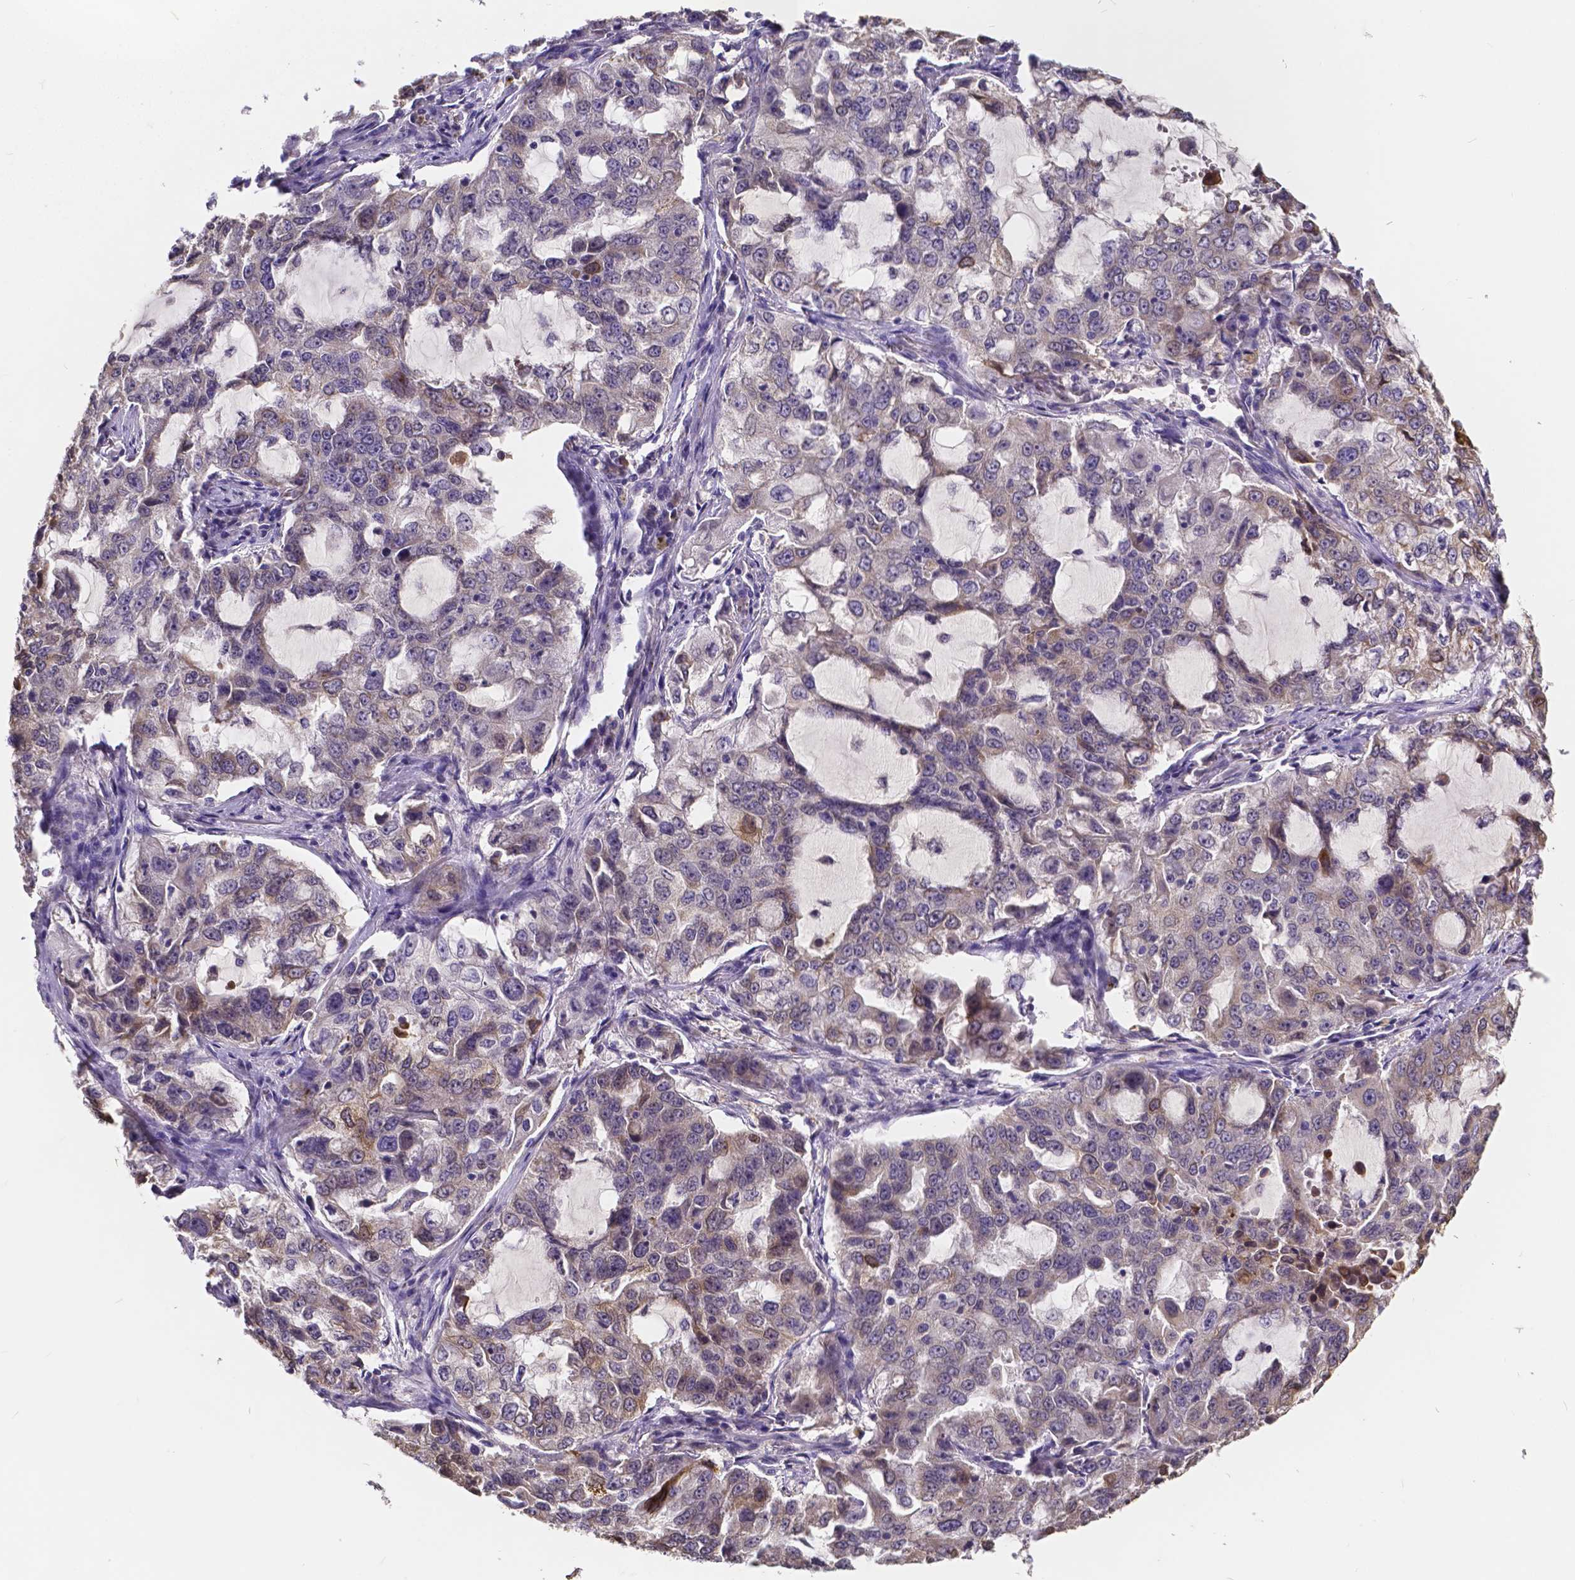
{"staining": {"intensity": "weak", "quantity": "<25%", "location": "cytoplasmic/membranous"}, "tissue": "lung cancer", "cell_type": "Tumor cells", "image_type": "cancer", "snomed": [{"axis": "morphology", "description": "Adenocarcinoma, NOS"}, {"axis": "topography", "description": "Lung"}], "caption": "There is no significant positivity in tumor cells of lung adenocarcinoma.", "gene": "CTNNA2", "patient": {"sex": "female", "age": 61}}